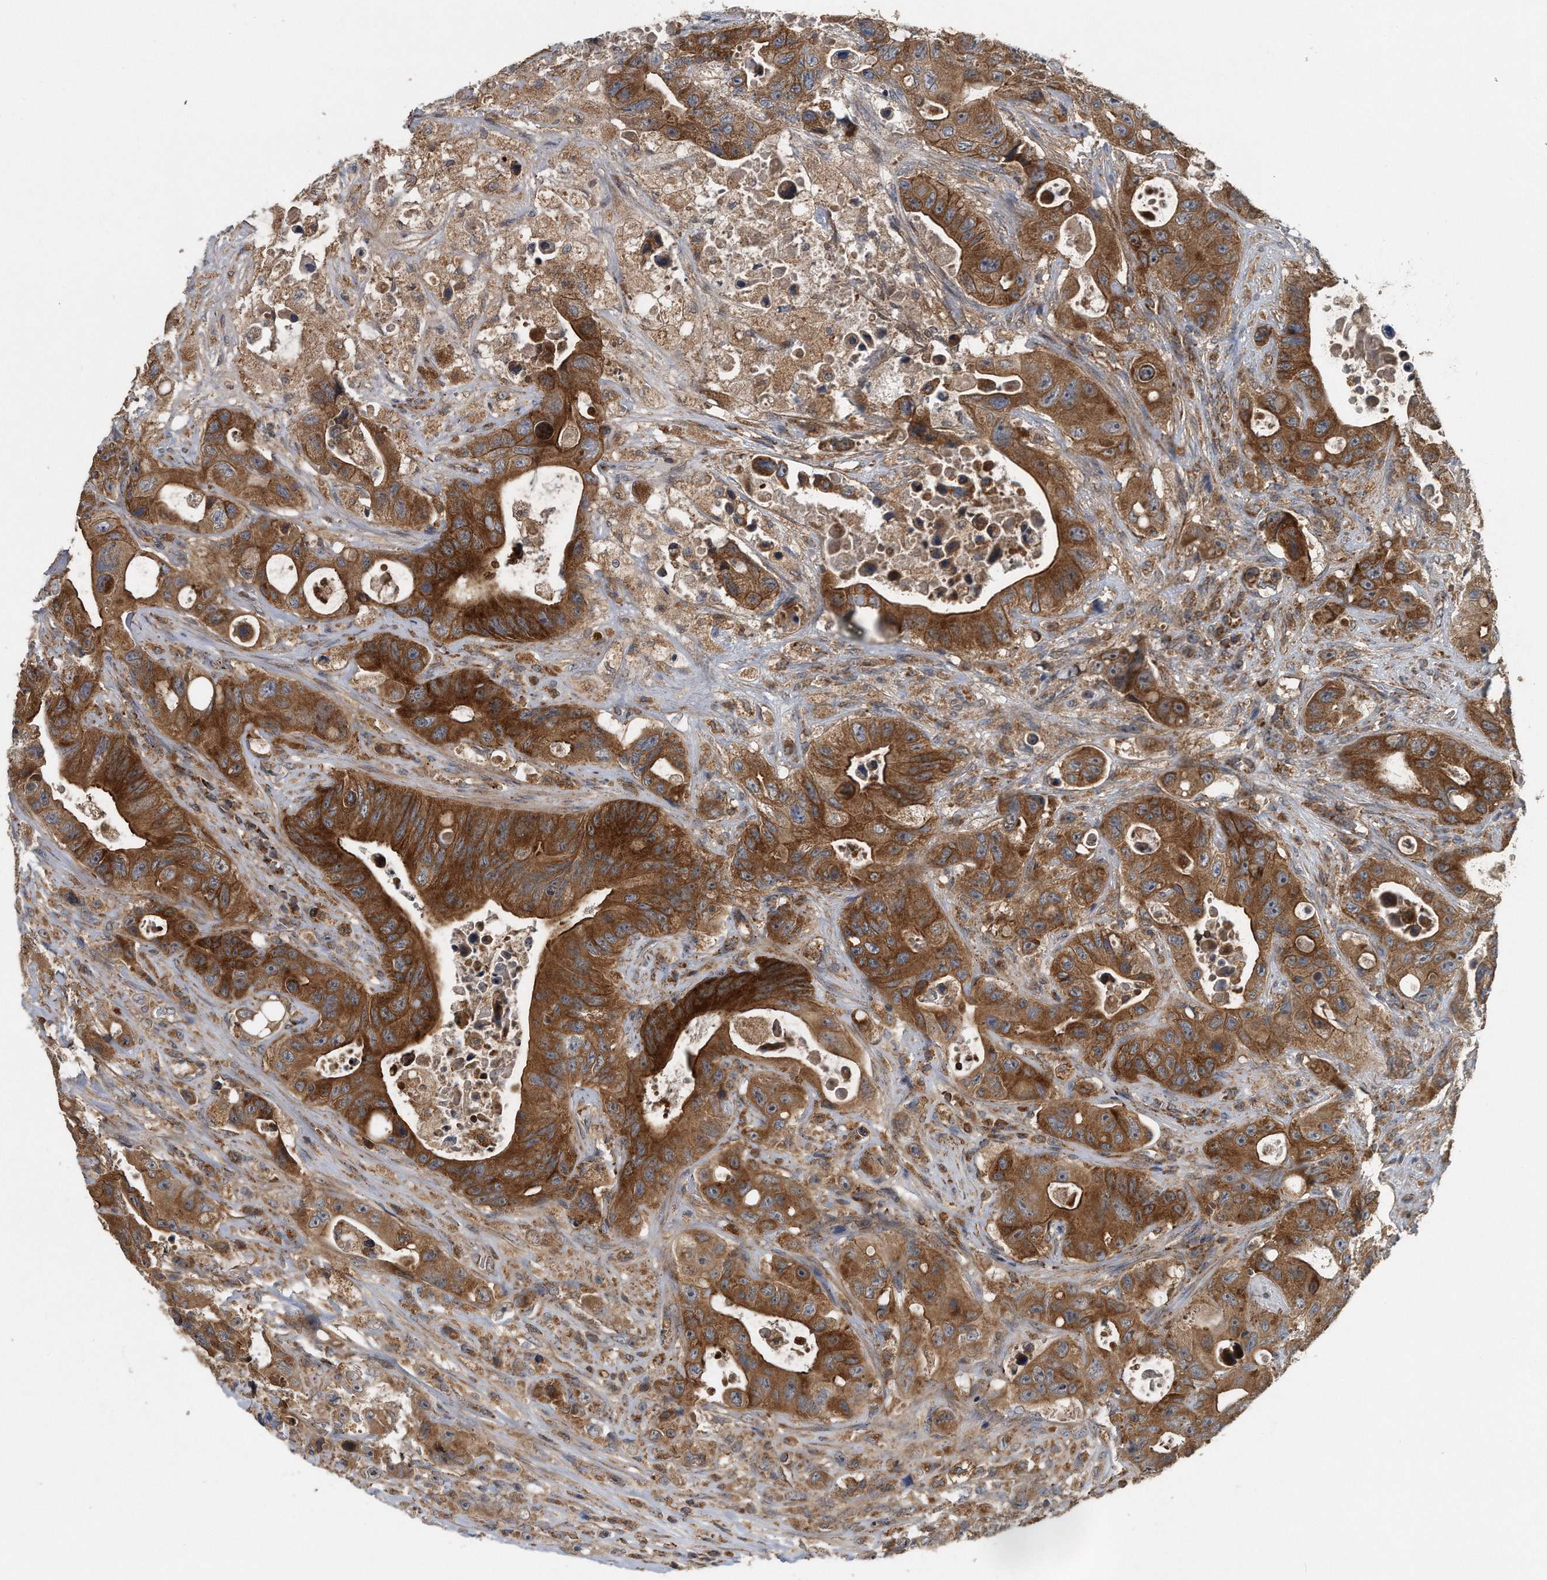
{"staining": {"intensity": "strong", "quantity": ">75%", "location": "cytoplasmic/membranous"}, "tissue": "colorectal cancer", "cell_type": "Tumor cells", "image_type": "cancer", "snomed": [{"axis": "morphology", "description": "Adenocarcinoma, NOS"}, {"axis": "topography", "description": "Colon"}], "caption": "Immunohistochemistry micrograph of human colorectal adenocarcinoma stained for a protein (brown), which displays high levels of strong cytoplasmic/membranous staining in approximately >75% of tumor cells.", "gene": "ALPK2", "patient": {"sex": "female", "age": 46}}